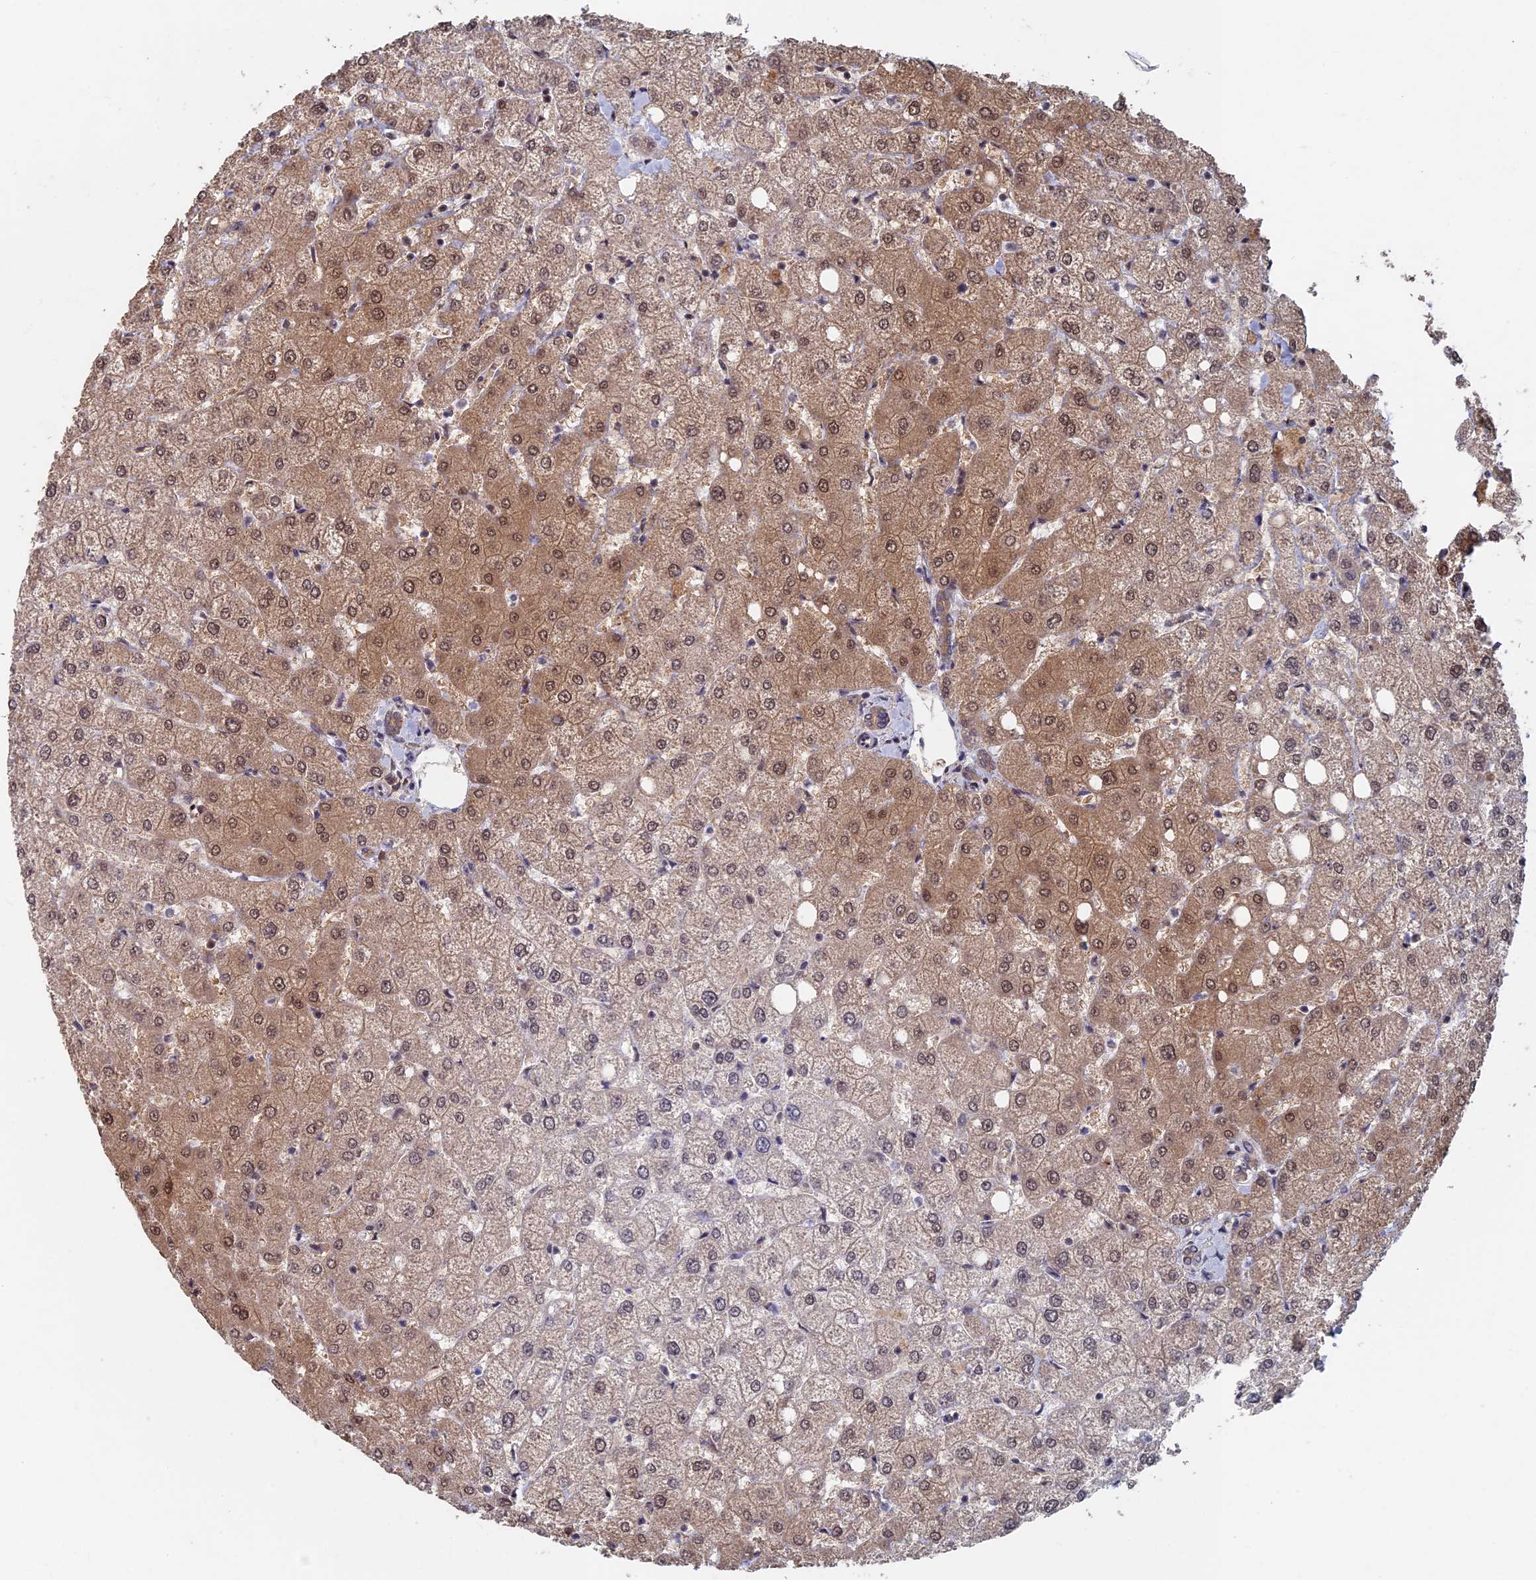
{"staining": {"intensity": "moderate", "quantity": "<25%", "location": "cytoplasmic/membranous"}, "tissue": "liver", "cell_type": "Cholangiocytes", "image_type": "normal", "snomed": [{"axis": "morphology", "description": "Normal tissue, NOS"}, {"axis": "topography", "description": "Liver"}], "caption": "The micrograph shows a brown stain indicating the presence of a protein in the cytoplasmic/membranous of cholangiocytes in liver.", "gene": "KIAA1328", "patient": {"sex": "female", "age": 54}}